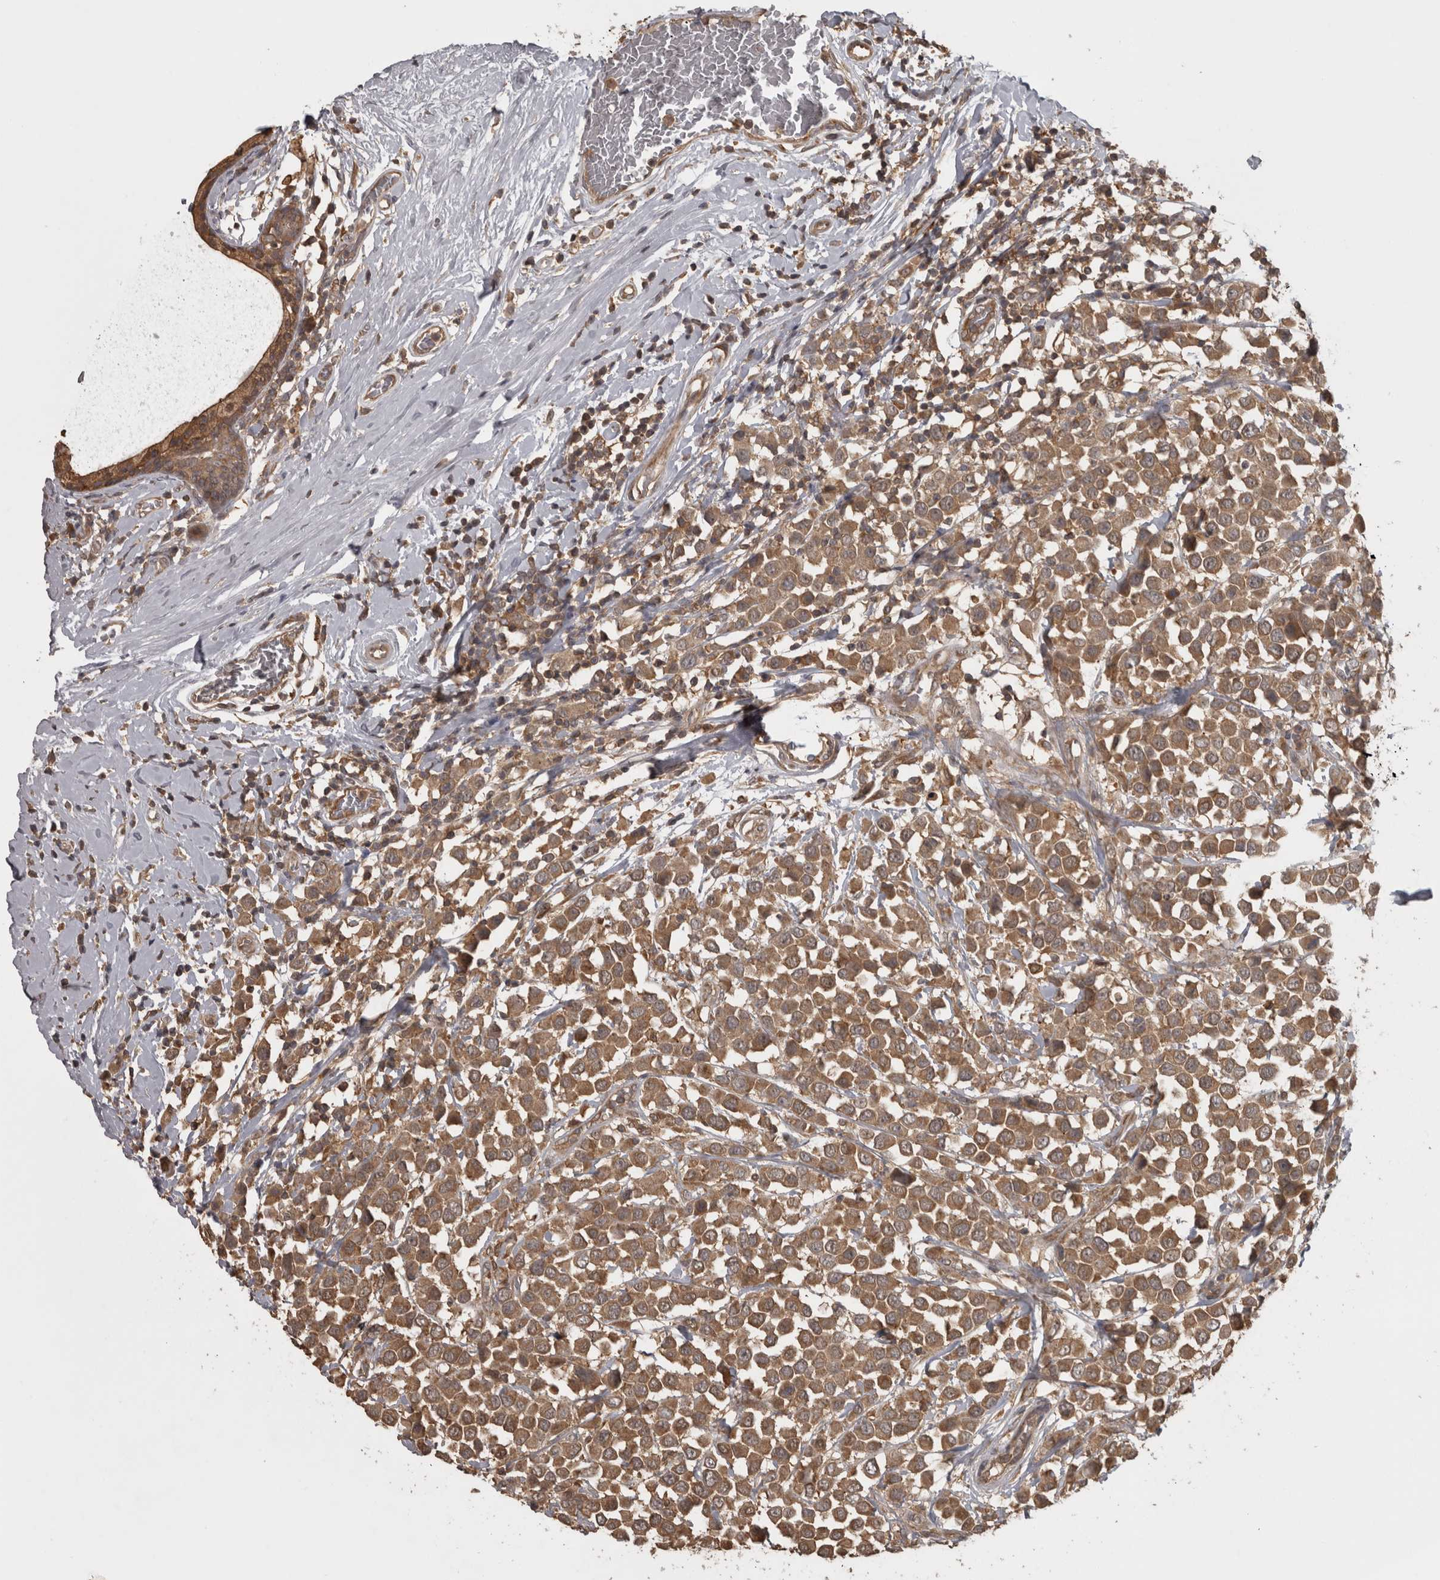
{"staining": {"intensity": "moderate", "quantity": ">75%", "location": "cytoplasmic/membranous"}, "tissue": "breast cancer", "cell_type": "Tumor cells", "image_type": "cancer", "snomed": [{"axis": "morphology", "description": "Duct carcinoma"}, {"axis": "topography", "description": "Breast"}], "caption": "Brown immunohistochemical staining in breast cancer (invasive ductal carcinoma) reveals moderate cytoplasmic/membranous positivity in about >75% of tumor cells.", "gene": "MICU3", "patient": {"sex": "female", "age": 61}}